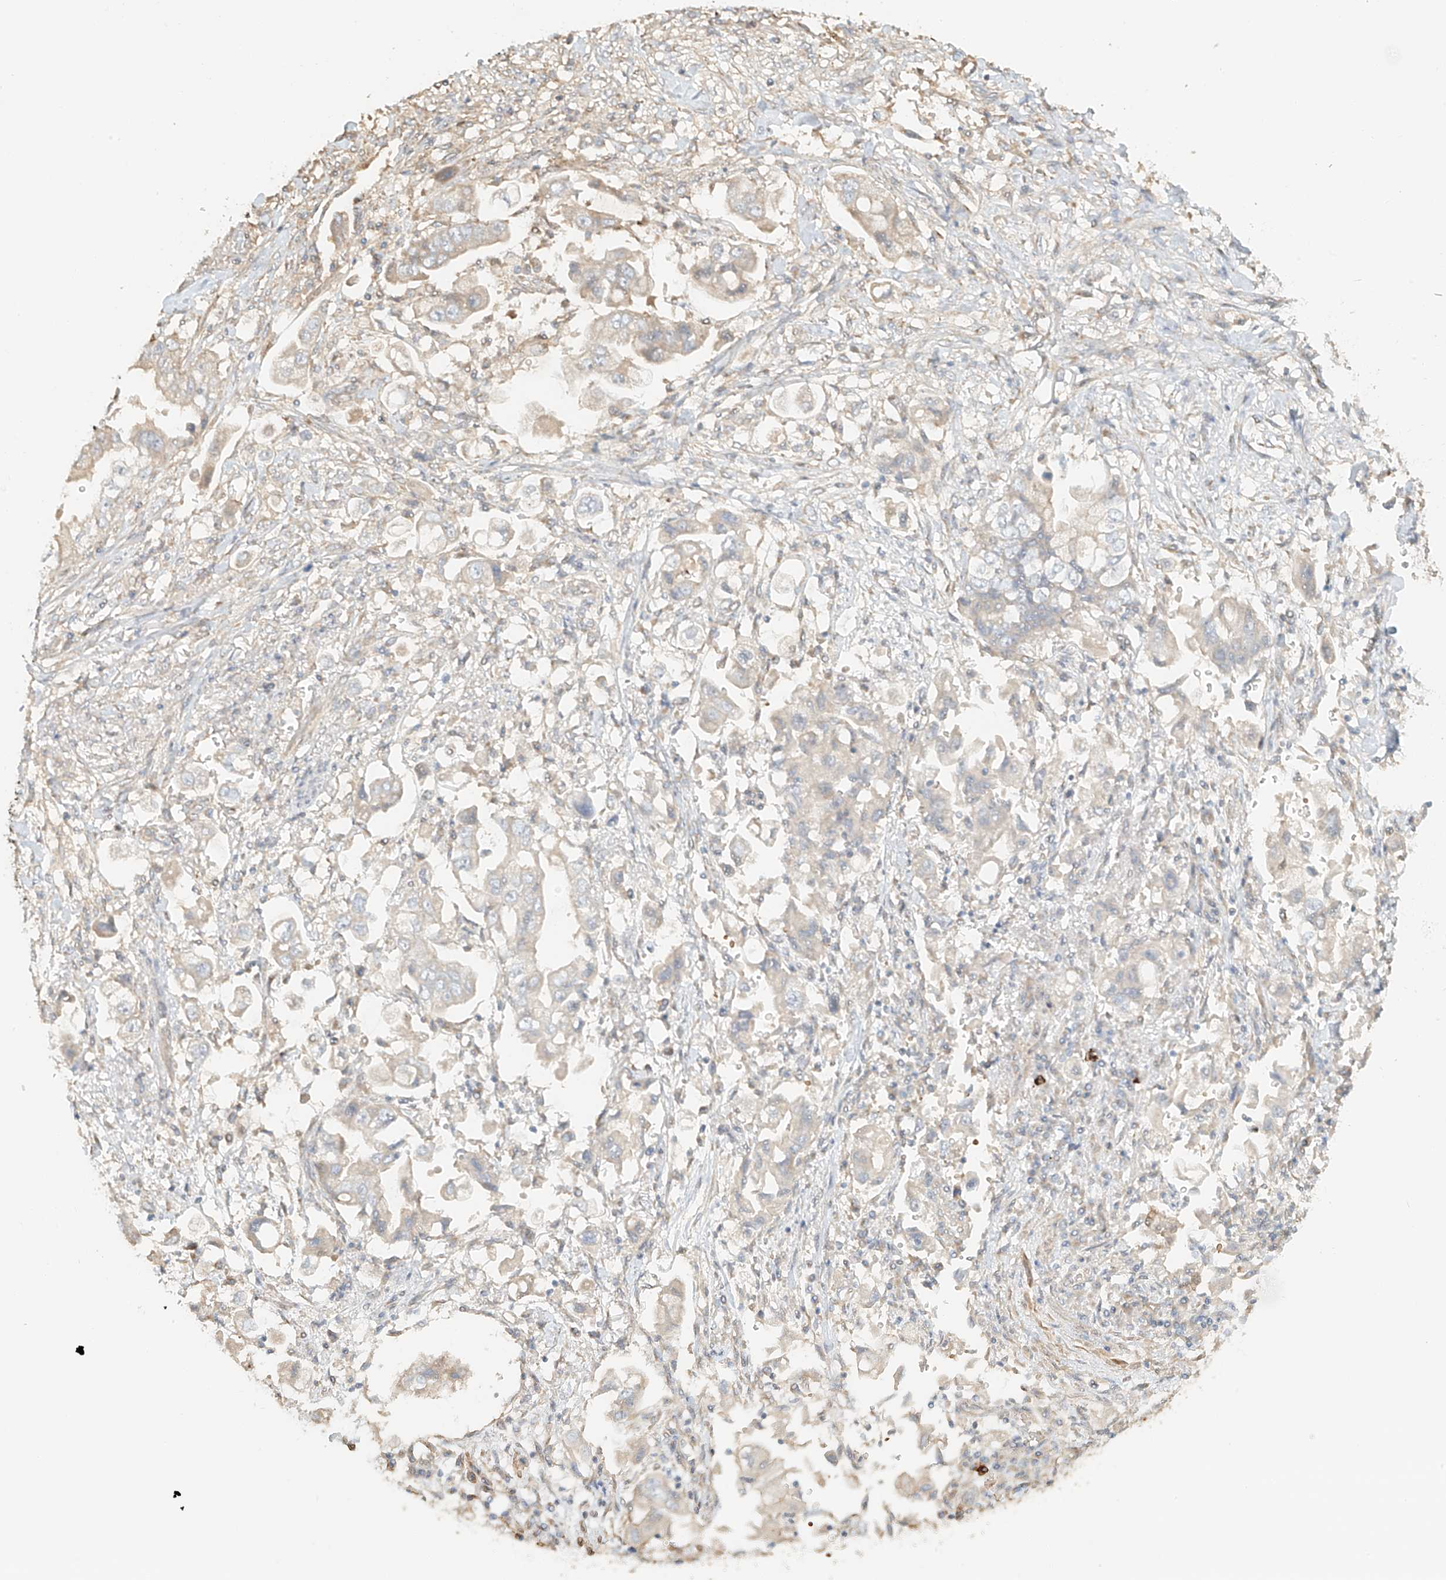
{"staining": {"intensity": "negative", "quantity": "none", "location": "none"}, "tissue": "stomach cancer", "cell_type": "Tumor cells", "image_type": "cancer", "snomed": [{"axis": "morphology", "description": "Adenocarcinoma, NOS"}, {"axis": "topography", "description": "Stomach"}], "caption": "Human stomach cancer stained for a protein using IHC demonstrates no staining in tumor cells.", "gene": "UPK1B", "patient": {"sex": "male", "age": 62}}